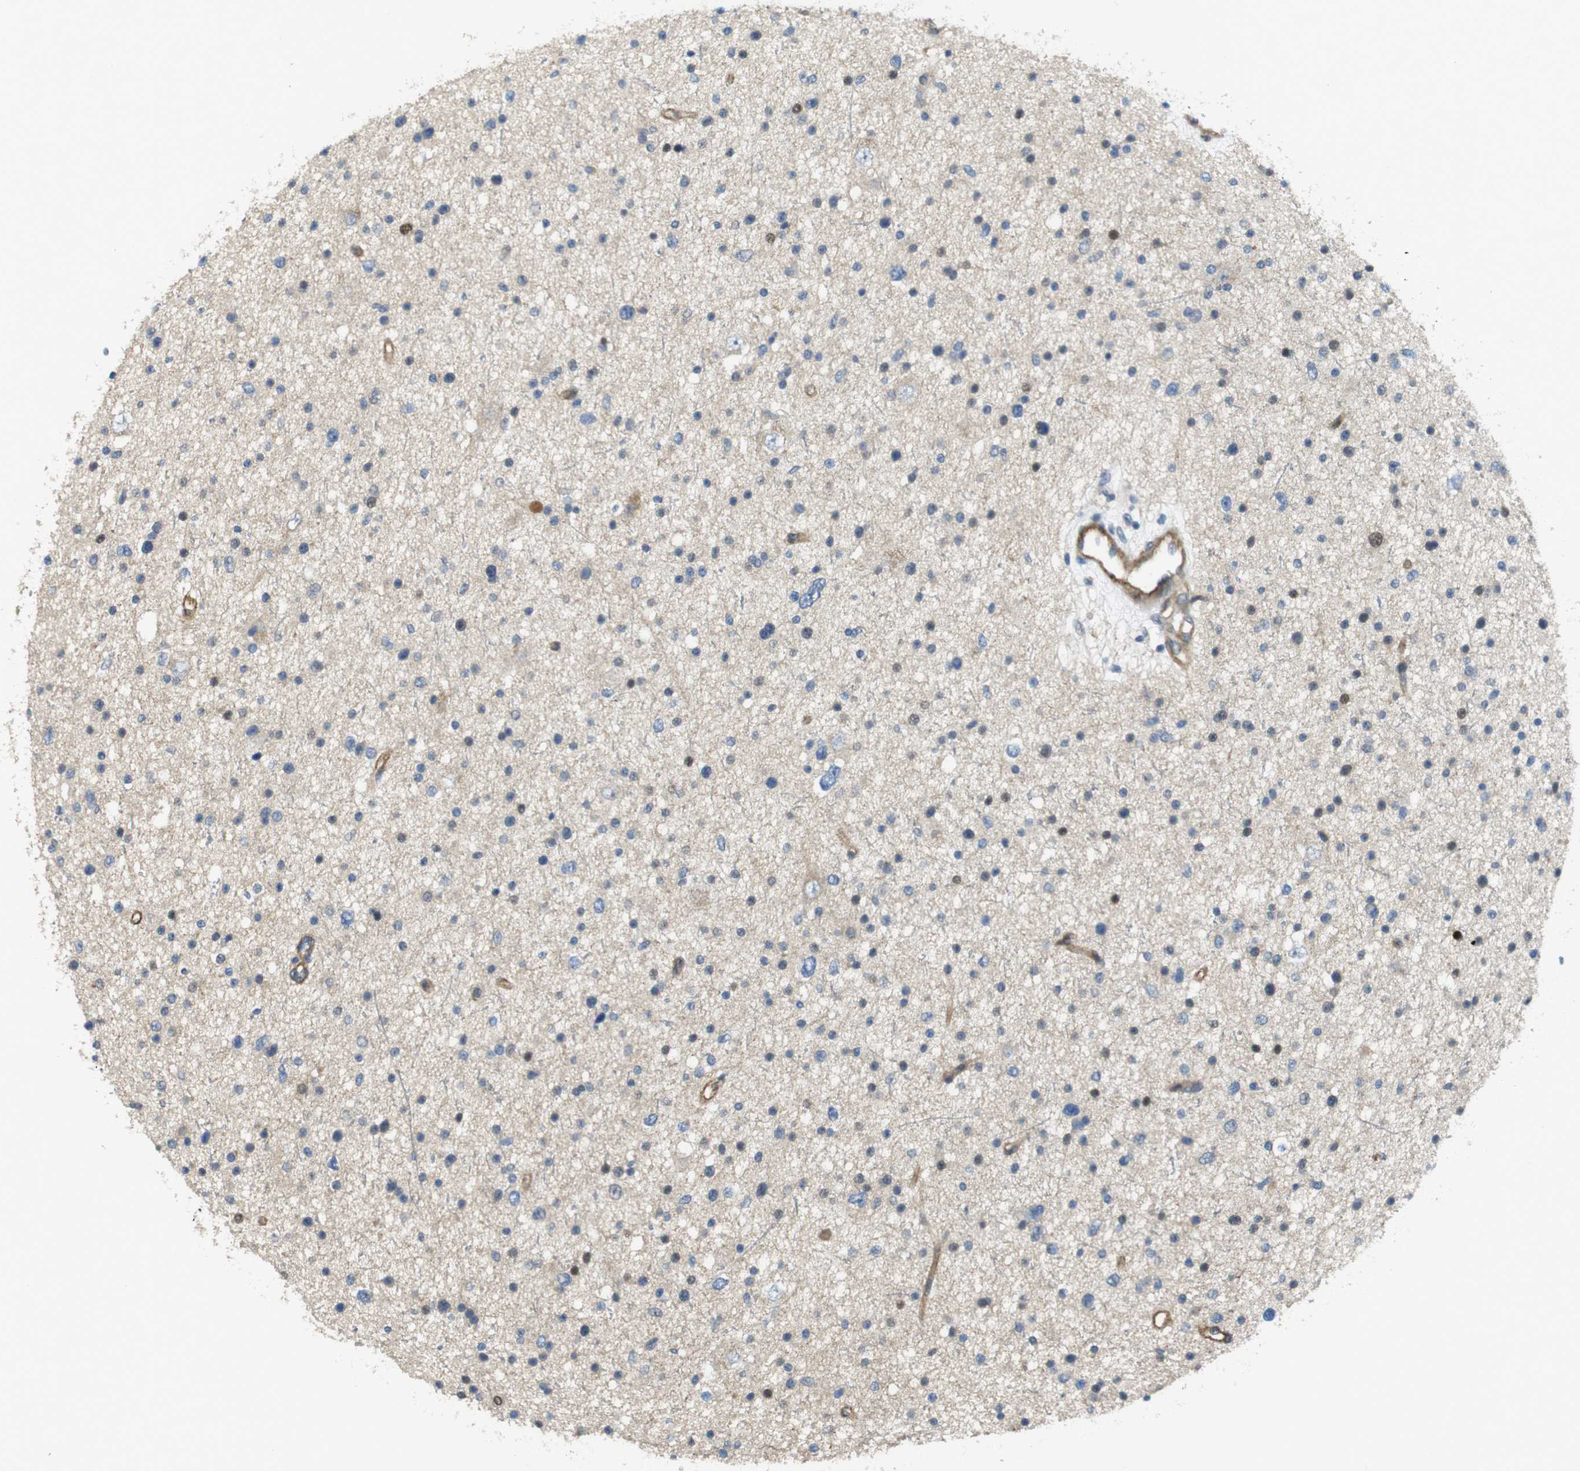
{"staining": {"intensity": "negative", "quantity": "none", "location": "none"}, "tissue": "glioma", "cell_type": "Tumor cells", "image_type": "cancer", "snomed": [{"axis": "morphology", "description": "Glioma, malignant, Low grade"}, {"axis": "topography", "description": "Brain"}], "caption": "Photomicrograph shows no significant protein positivity in tumor cells of glioma.", "gene": "ABHD15", "patient": {"sex": "female", "age": 37}}